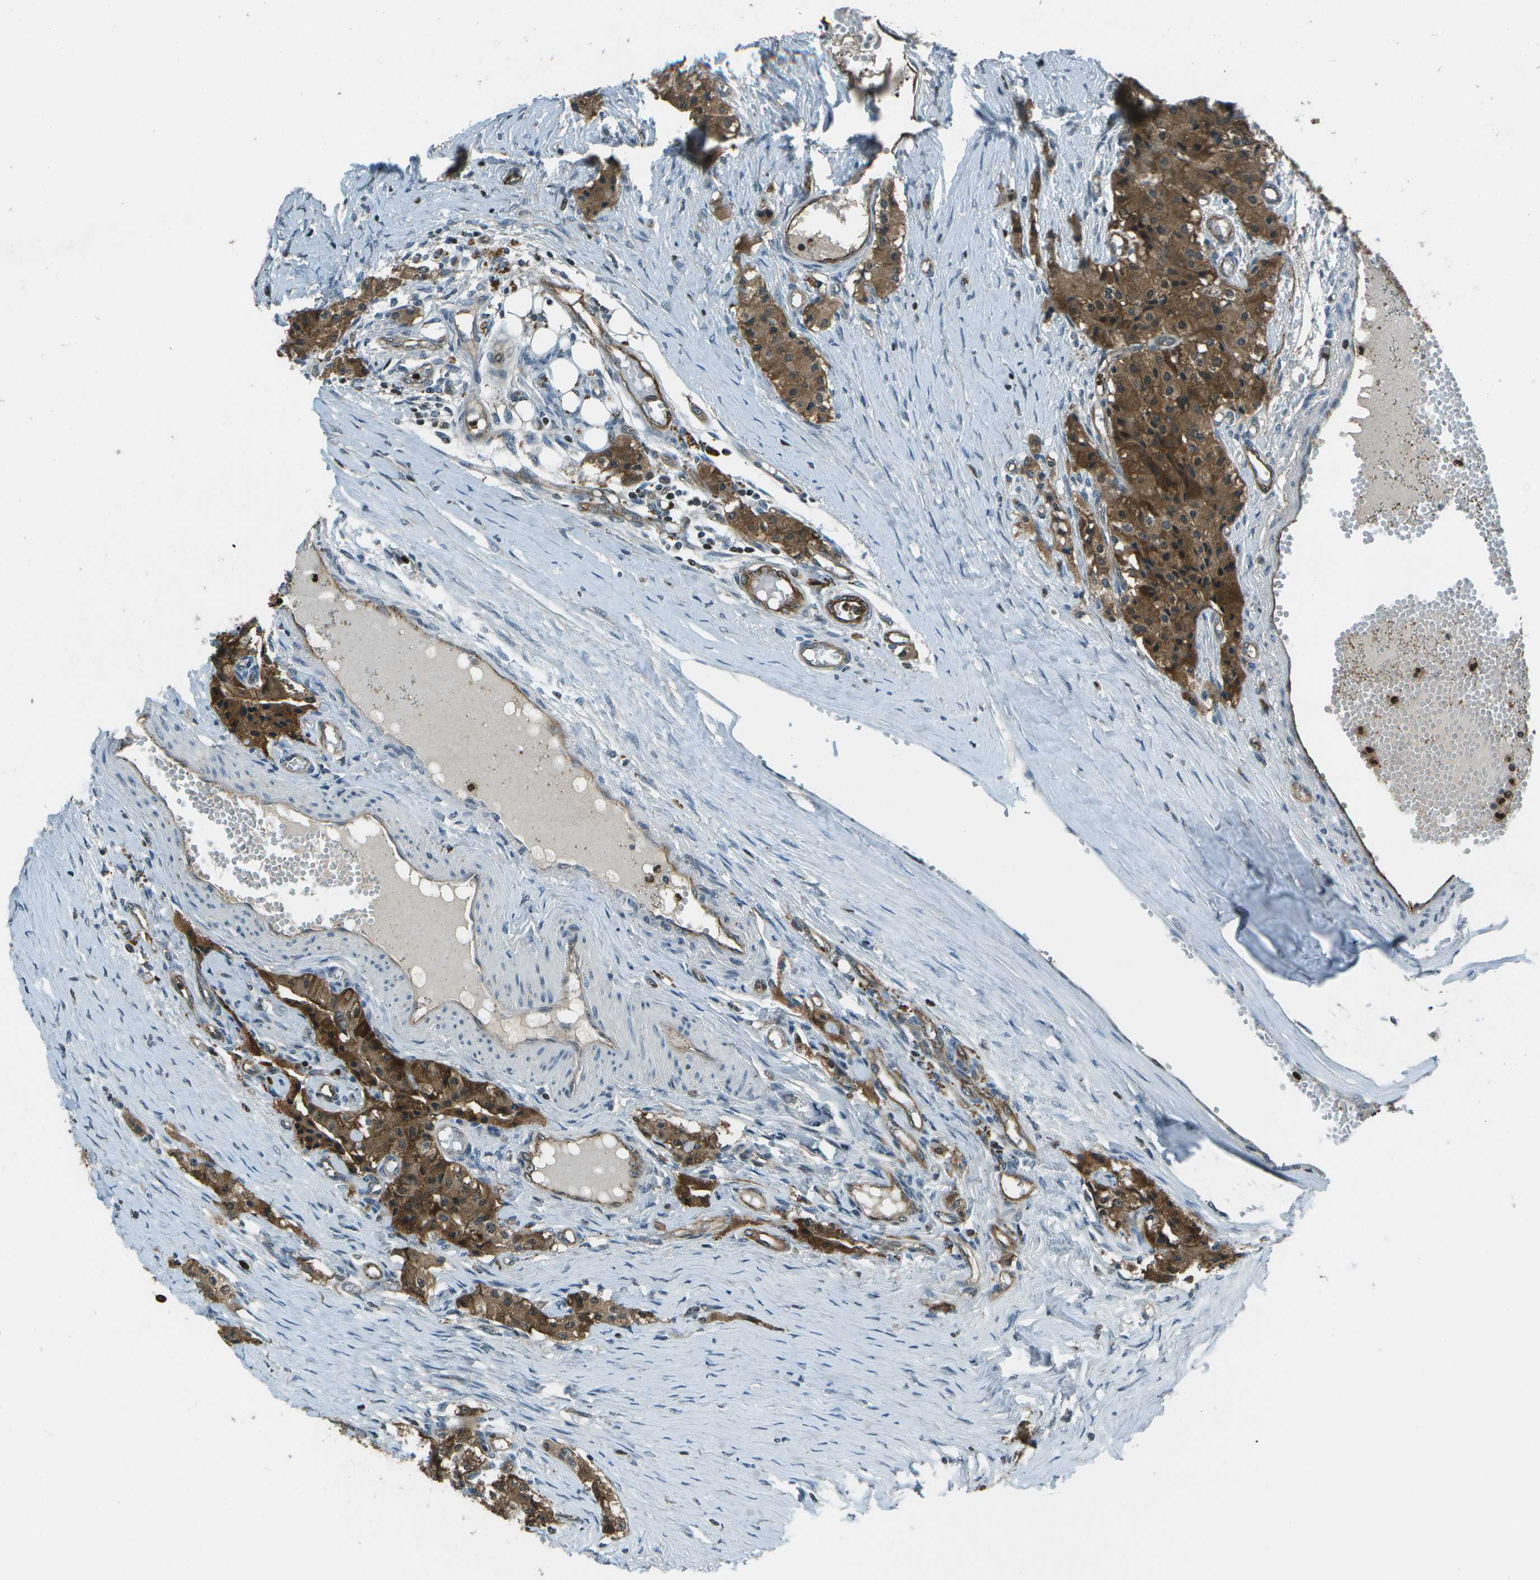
{"staining": {"intensity": "strong", "quantity": ">75%", "location": "cytoplasmic/membranous"}, "tissue": "carcinoid", "cell_type": "Tumor cells", "image_type": "cancer", "snomed": [{"axis": "morphology", "description": "Carcinoid, malignant, NOS"}, {"axis": "topography", "description": "Colon"}], "caption": "The photomicrograph shows a brown stain indicating the presence of a protein in the cytoplasmic/membranous of tumor cells in carcinoid.", "gene": "PDLIM1", "patient": {"sex": "female", "age": 52}}